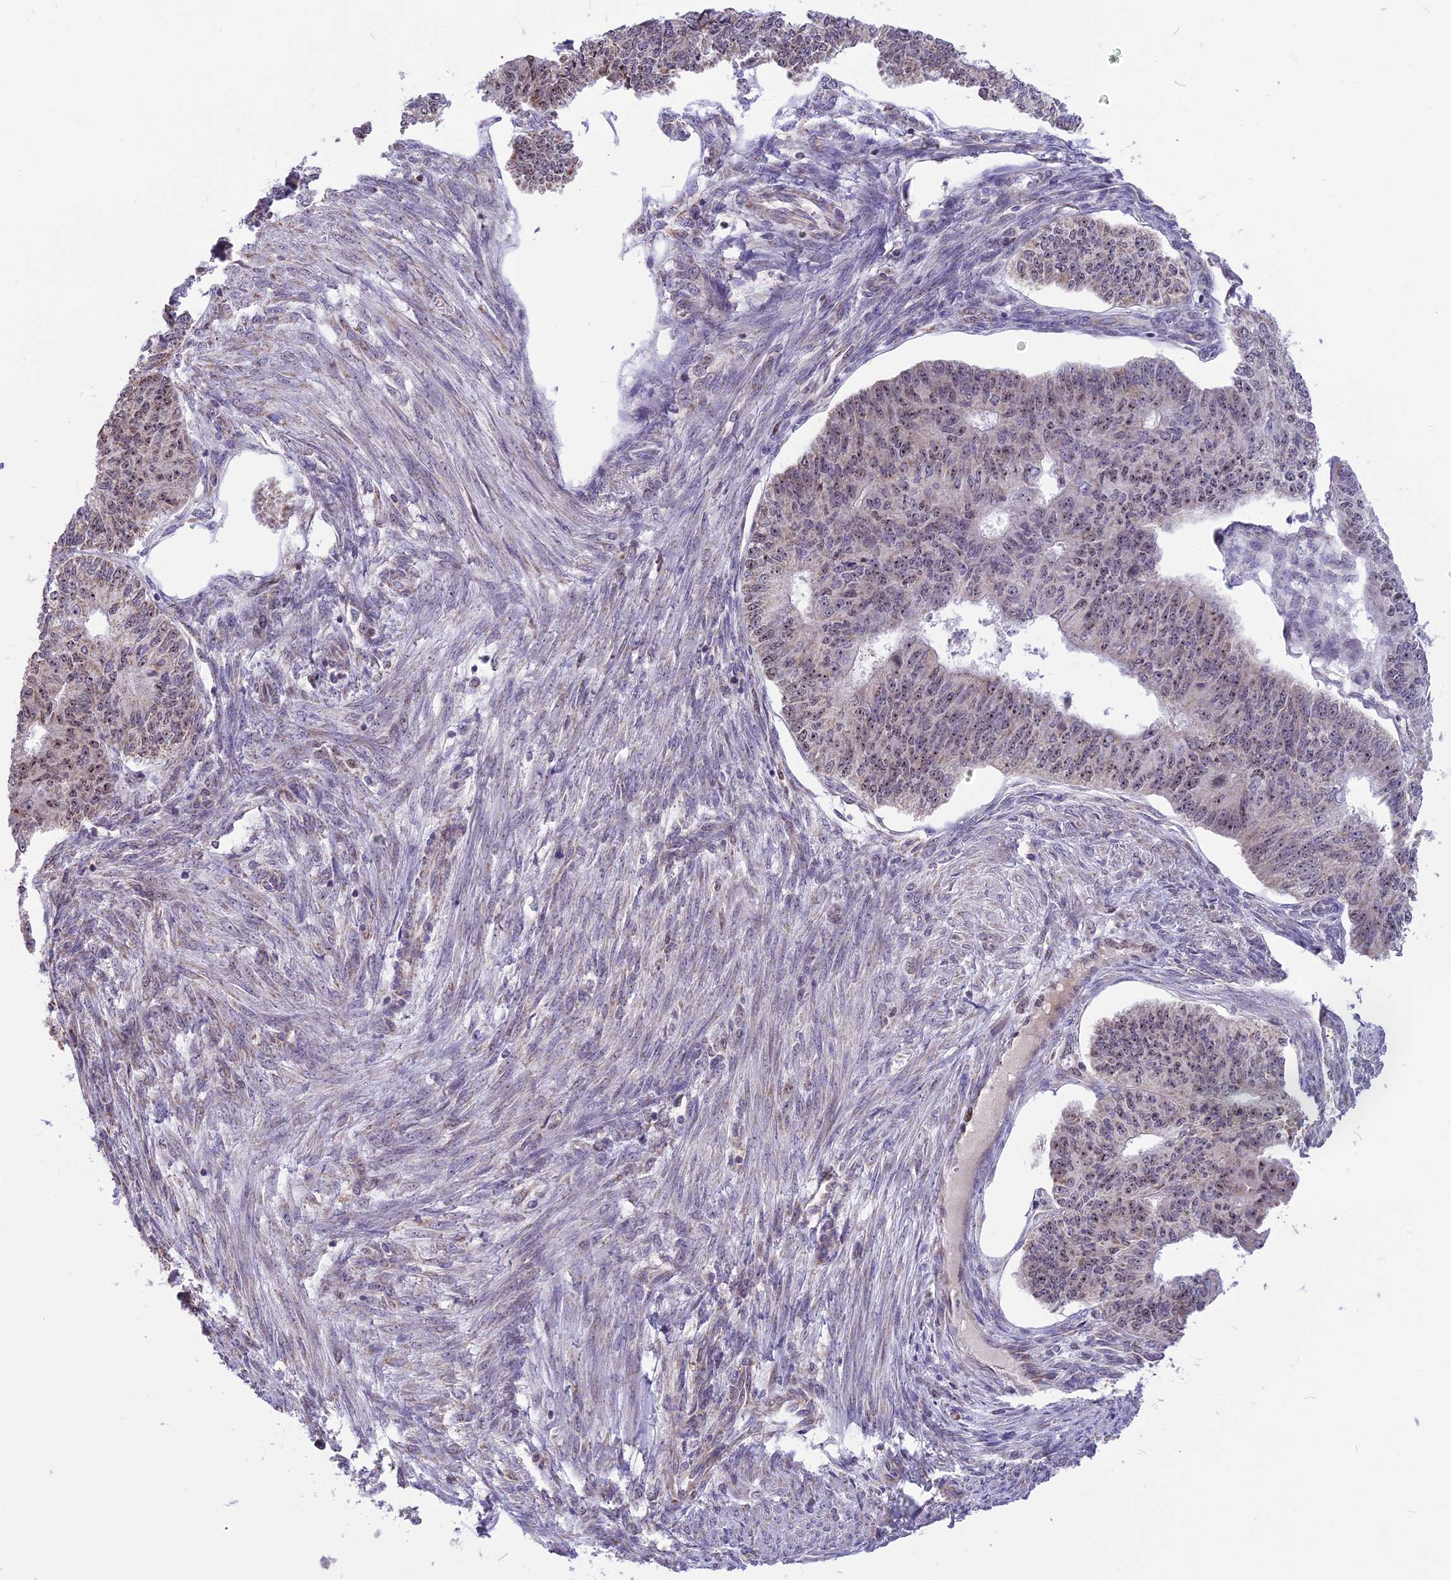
{"staining": {"intensity": "moderate", "quantity": "25%-75%", "location": "nuclear"}, "tissue": "endometrial cancer", "cell_type": "Tumor cells", "image_type": "cancer", "snomed": [{"axis": "morphology", "description": "Adenocarcinoma, NOS"}, {"axis": "topography", "description": "Endometrium"}], "caption": "Immunohistochemistry (IHC) staining of adenocarcinoma (endometrial), which reveals medium levels of moderate nuclear positivity in about 25%-75% of tumor cells indicating moderate nuclear protein staining. The staining was performed using DAB (brown) for protein detection and nuclei were counterstained in hematoxylin (blue).", "gene": "CMSS1", "patient": {"sex": "female", "age": 32}}